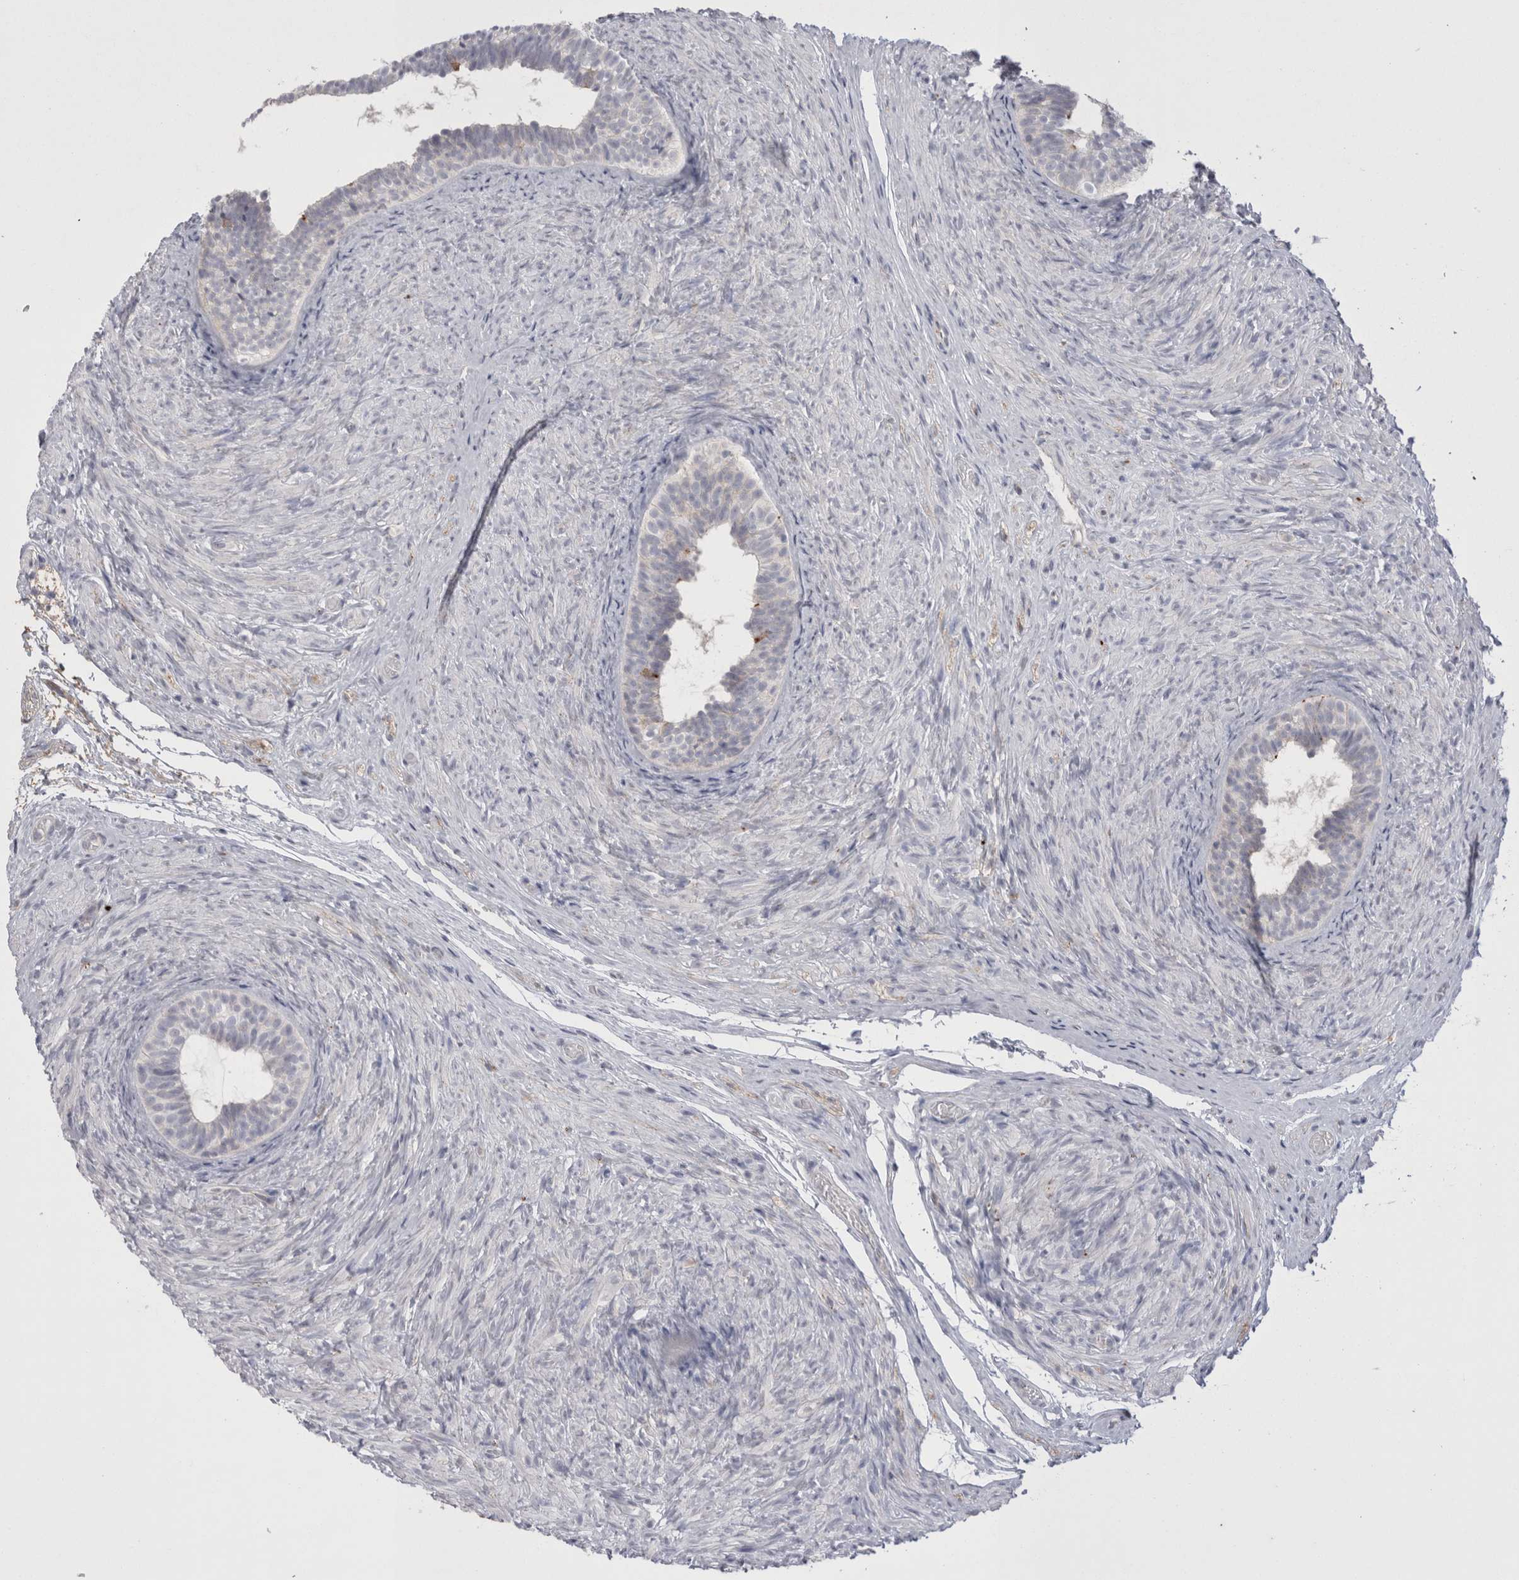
{"staining": {"intensity": "moderate", "quantity": "<25%", "location": "cytoplasmic/membranous"}, "tissue": "epididymis", "cell_type": "Glandular cells", "image_type": "normal", "snomed": [{"axis": "morphology", "description": "Normal tissue, NOS"}, {"axis": "topography", "description": "Epididymis"}], "caption": "Immunohistochemical staining of benign human epididymis demonstrates low levels of moderate cytoplasmic/membranous positivity in approximately <25% of glandular cells. (DAB (3,3'-diaminobenzidine) IHC, brown staining for protein, blue staining for nuclei).", "gene": "EPDR1", "patient": {"sex": "male", "age": 5}}